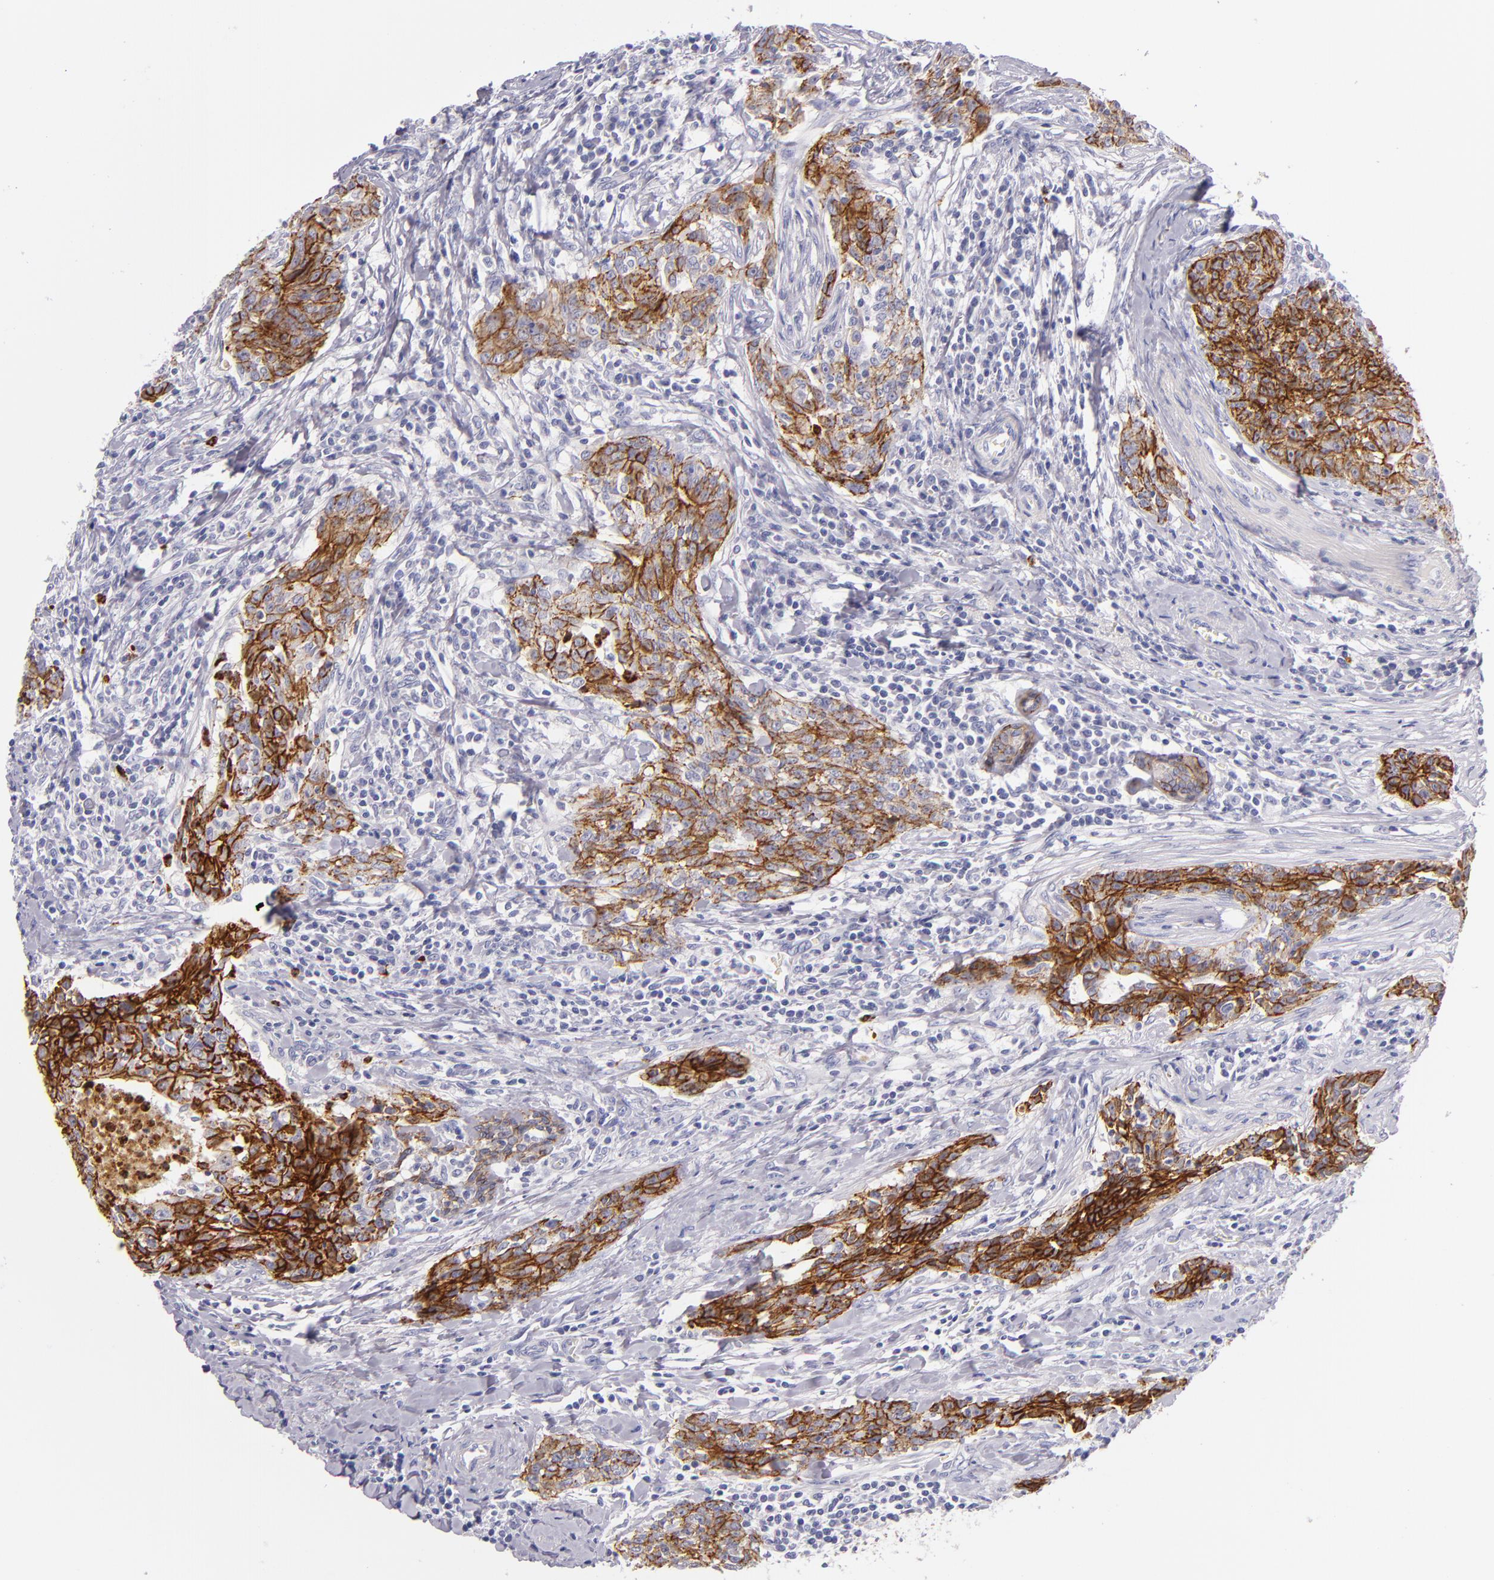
{"staining": {"intensity": "moderate", "quantity": "25%-75%", "location": "cytoplasmic/membranous"}, "tissue": "breast cancer", "cell_type": "Tumor cells", "image_type": "cancer", "snomed": [{"axis": "morphology", "description": "Duct carcinoma"}, {"axis": "topography", "description": "Breast"}], "caption": "This photomicrograph shows immunohistochemistry staining of breast invasive ductal carcinoma, with medium moderate cytoplasmic/membranous expression in about 25%-75% of tumor cells.", "gene": "CDH3", "patient": {"sex": "female", "age": 50}}